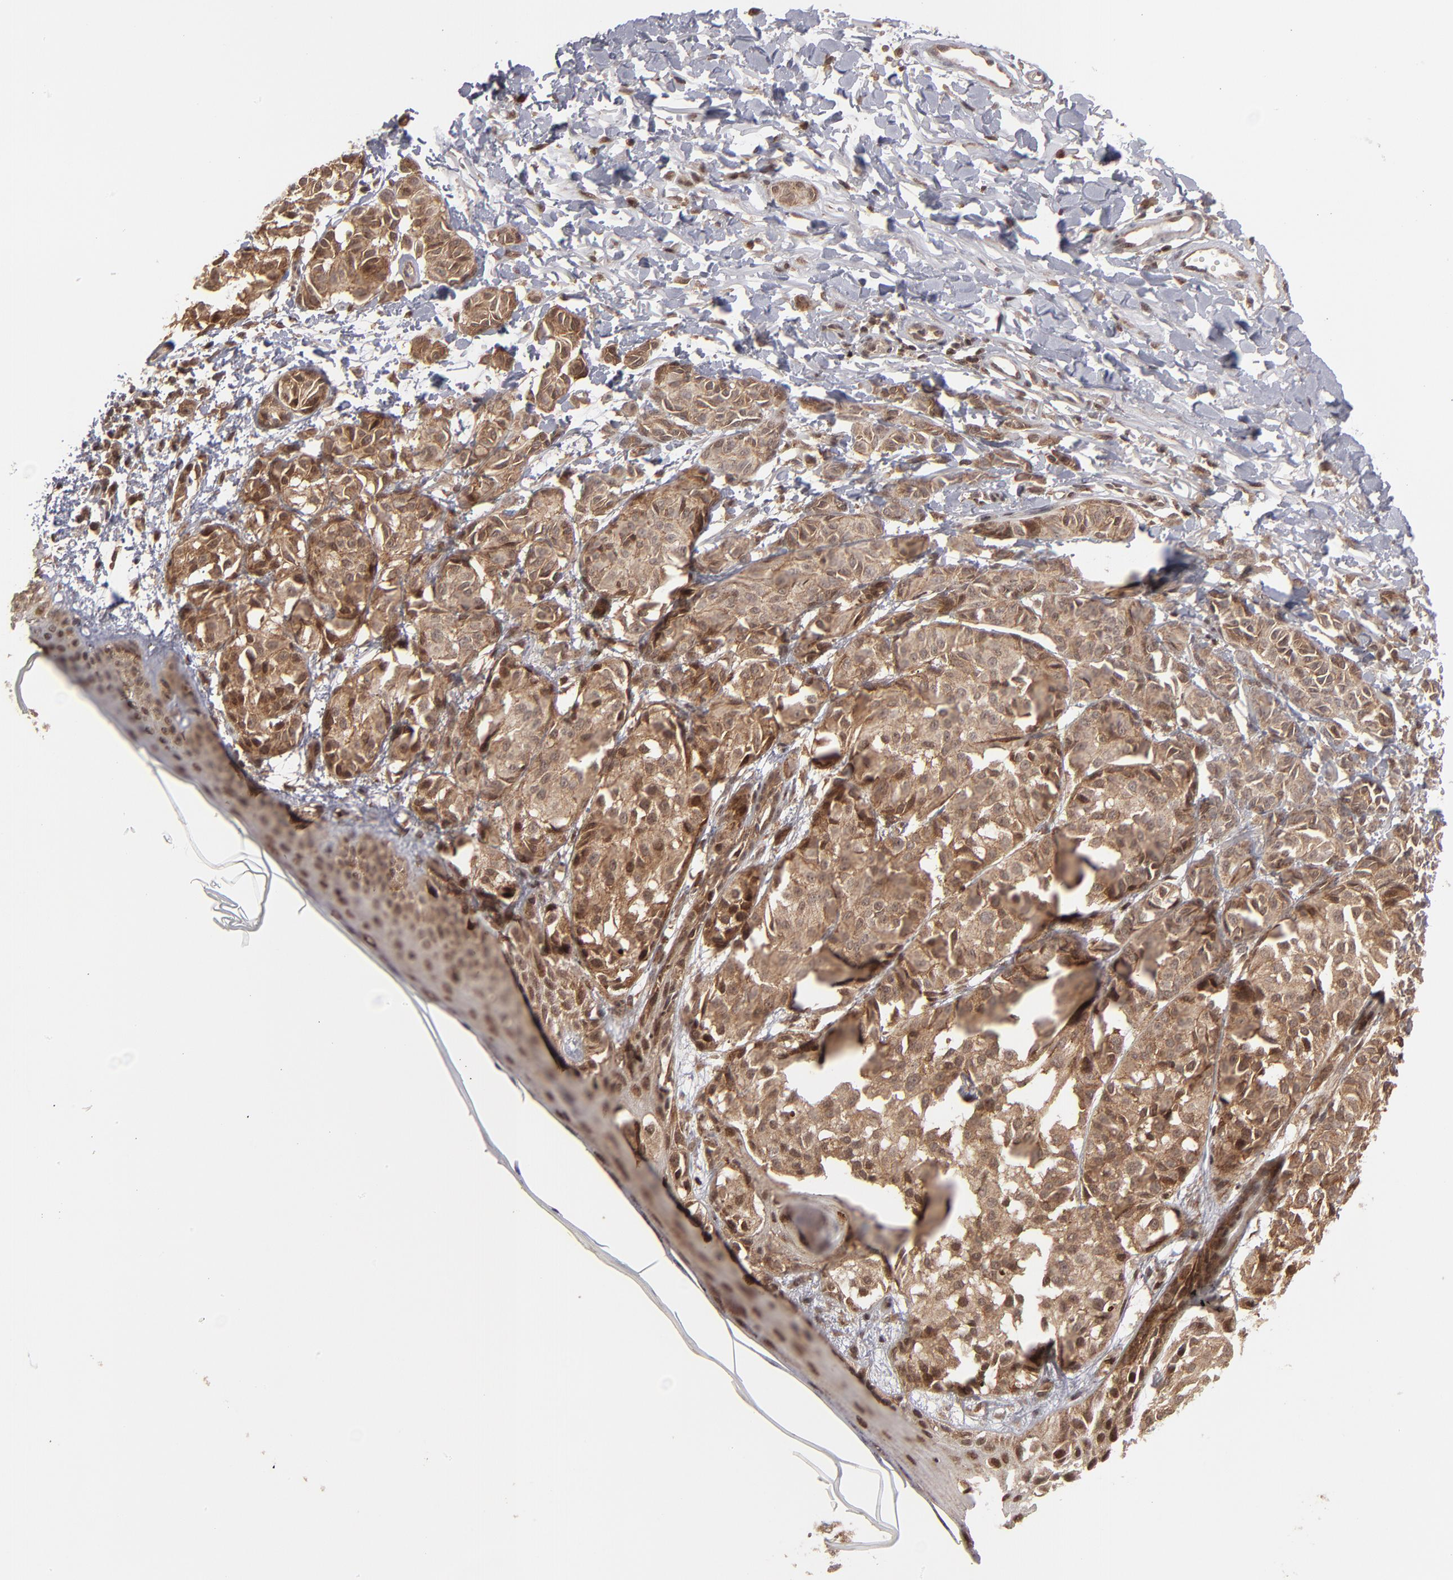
{"staining": {"intensity": "strong", "quantity": ">75%", "location": "cytoplasmic/membranous,nuclear"}, "tissue": "melanoma", "cell_type": "Tumor cells", "image_type": "cancer", "snomed": [{"axis": "morphology", "description": "Malignant melanoma, NOS"}, {"axis": "topography", "description": "Skin"}], "caption": "Approximately >75% of tumor cells in human melanoma reveal strong cytoplasmic/membranous and nuclear protein positivity as visualized by brown immunohistochemical staining.", "gene": "RGS6", "patient": {"sex": "male", "age": 76}}